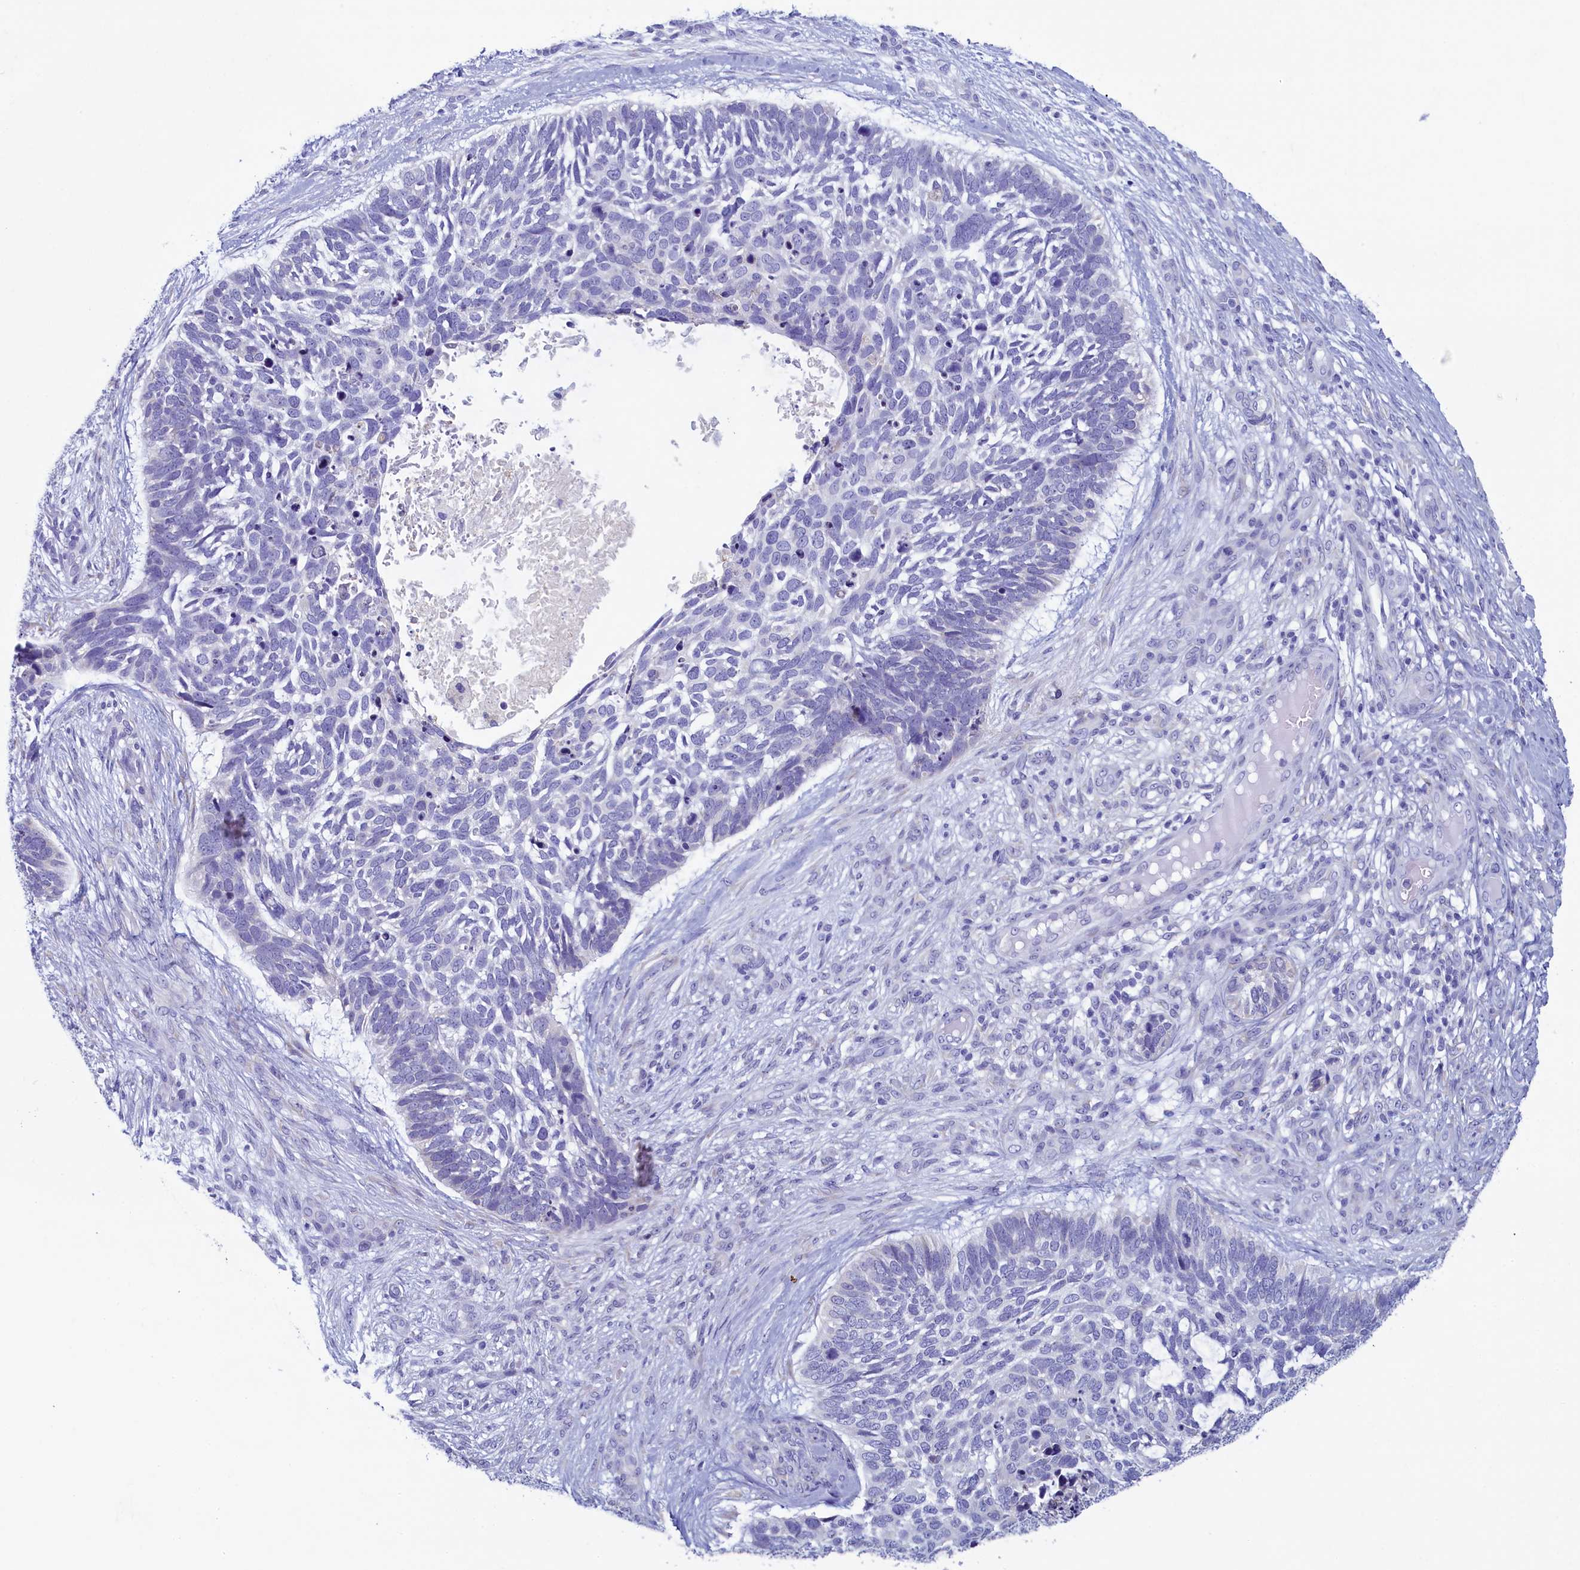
{"staining": {"intensity": "negative", "quantity": "none", "location": "none"}, "tissue": "skin cancer", "cell_type": "Tumor cells", "image_type": "cancer", "snomed": [{"axis": "morphology", "description": "Basal cell carcinoma"}, {"axis": "topography", "description": "Skin"}], "caption": "DAB immunohistochemical staining of human skin cancer demonstrates no significant expression in tumor cells.", "gene": "SKA3", "patient": {"sex": "male", "age": 88}}